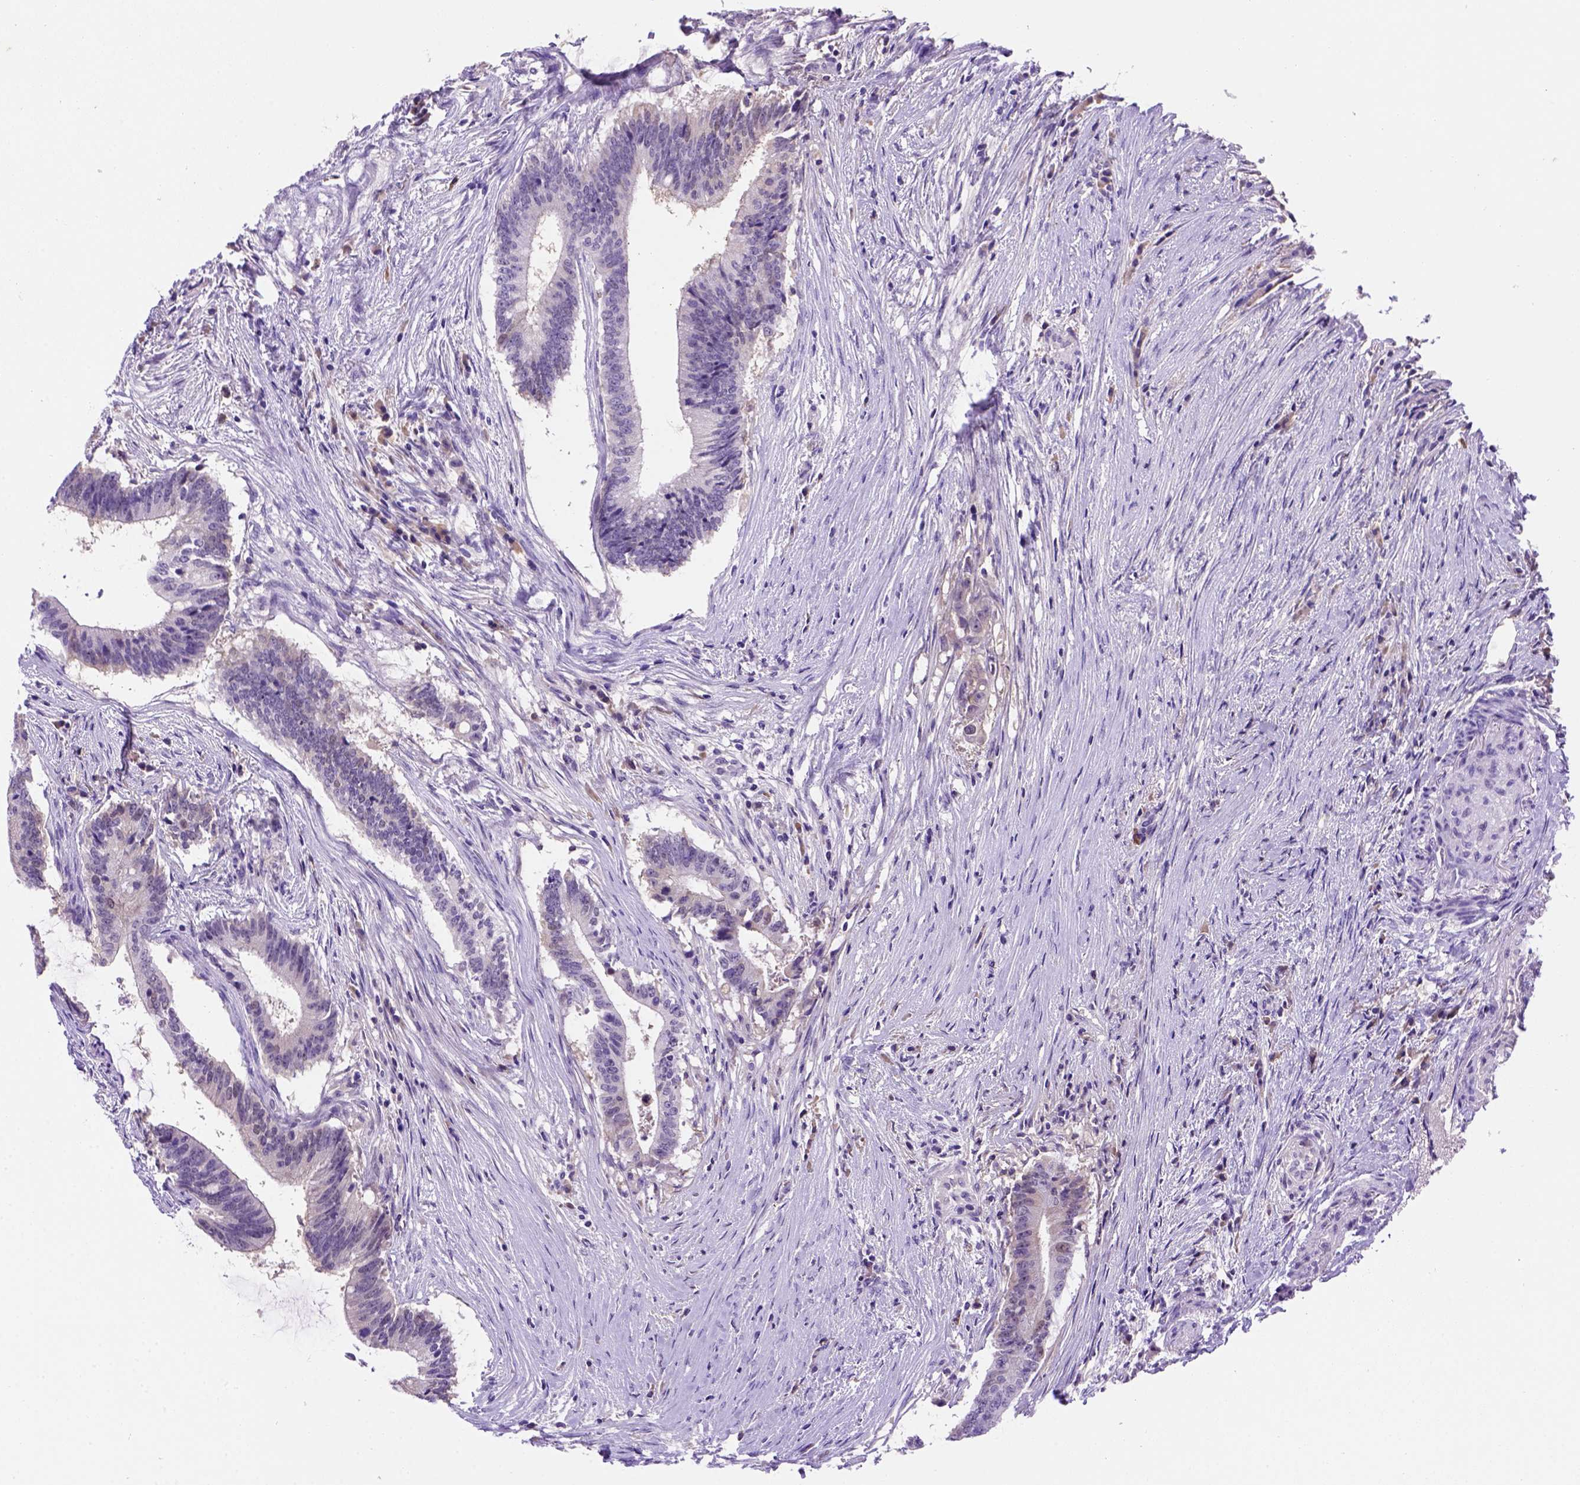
{"staining": {"intensity": "negative", "quantity": "none", "location": "none"}, "tissue": "colorectal cancer", "cell_type": "Tumor cells", "image_type": "cancer", "snomed": [{"axis": "morphology", "description": "Adenocarcinoma, NOS"}, {"axis": "topography", "description": "Colon"}], "caption": "This is a histopathology image of immunohistochemistry staining of colorectal cancer, which shows no positivity in tumor cells.", "gene": "FAM81B", "patient": {"sex": "female", "age": 43}}